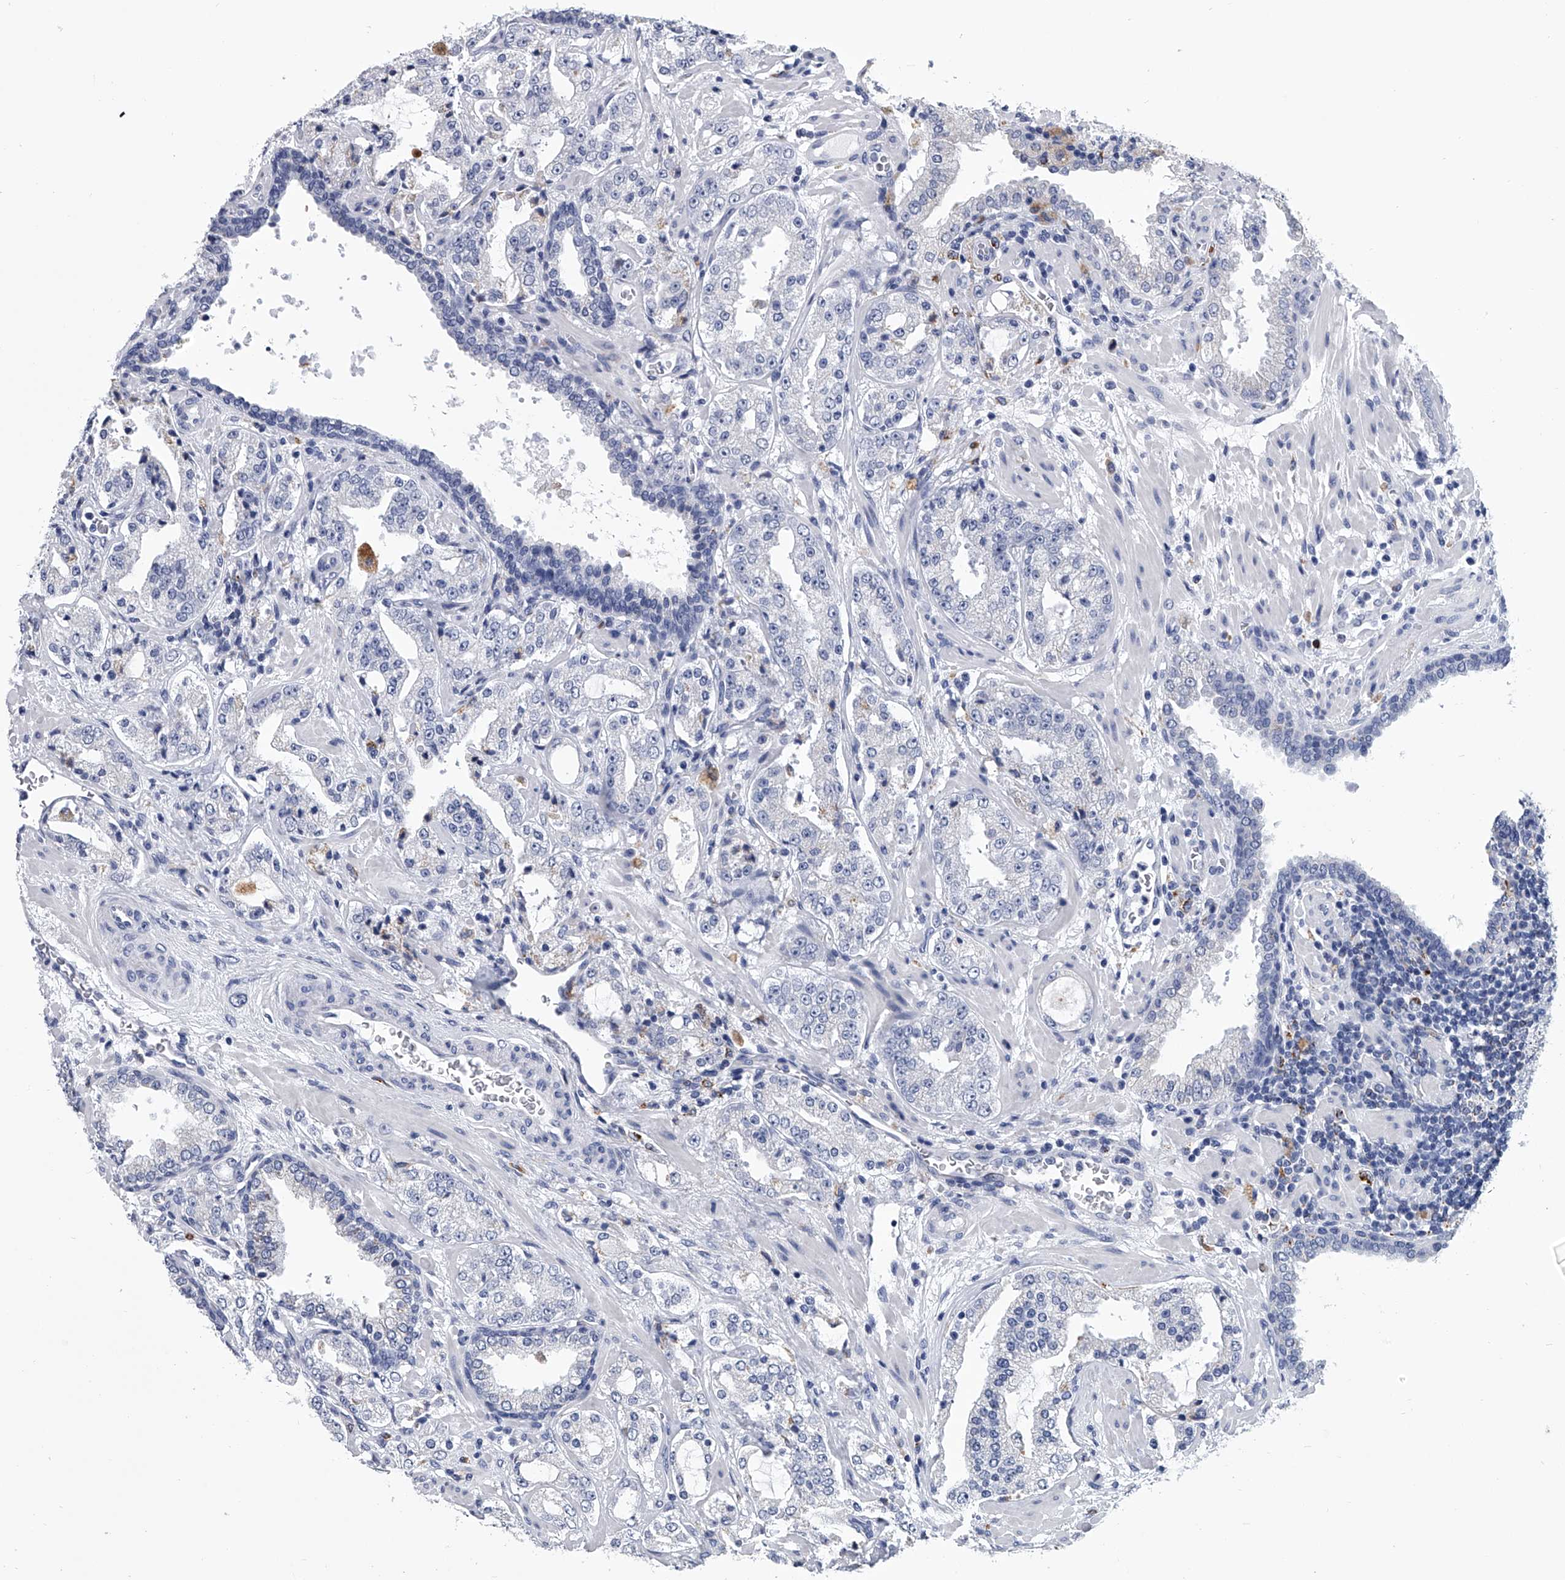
{"staining": {"intensity": "negative", "quantity": "none", "location": "none"}, "tissue": "prostate cancer", "cell_type": "Tumor cells", "image_type": "cancer", "snomed": [{"axis": "morphology", "description": "Adenocarcinoma, High grade"}, {"axis": "topography", "description": "Prostate"}], "caption": "There is no significant expression in tumor cells of prostate cancer (adenocarcinoma (high-grade)).", "gene": "TRIM8", "patient": {"sex": "male", "age": 64}}